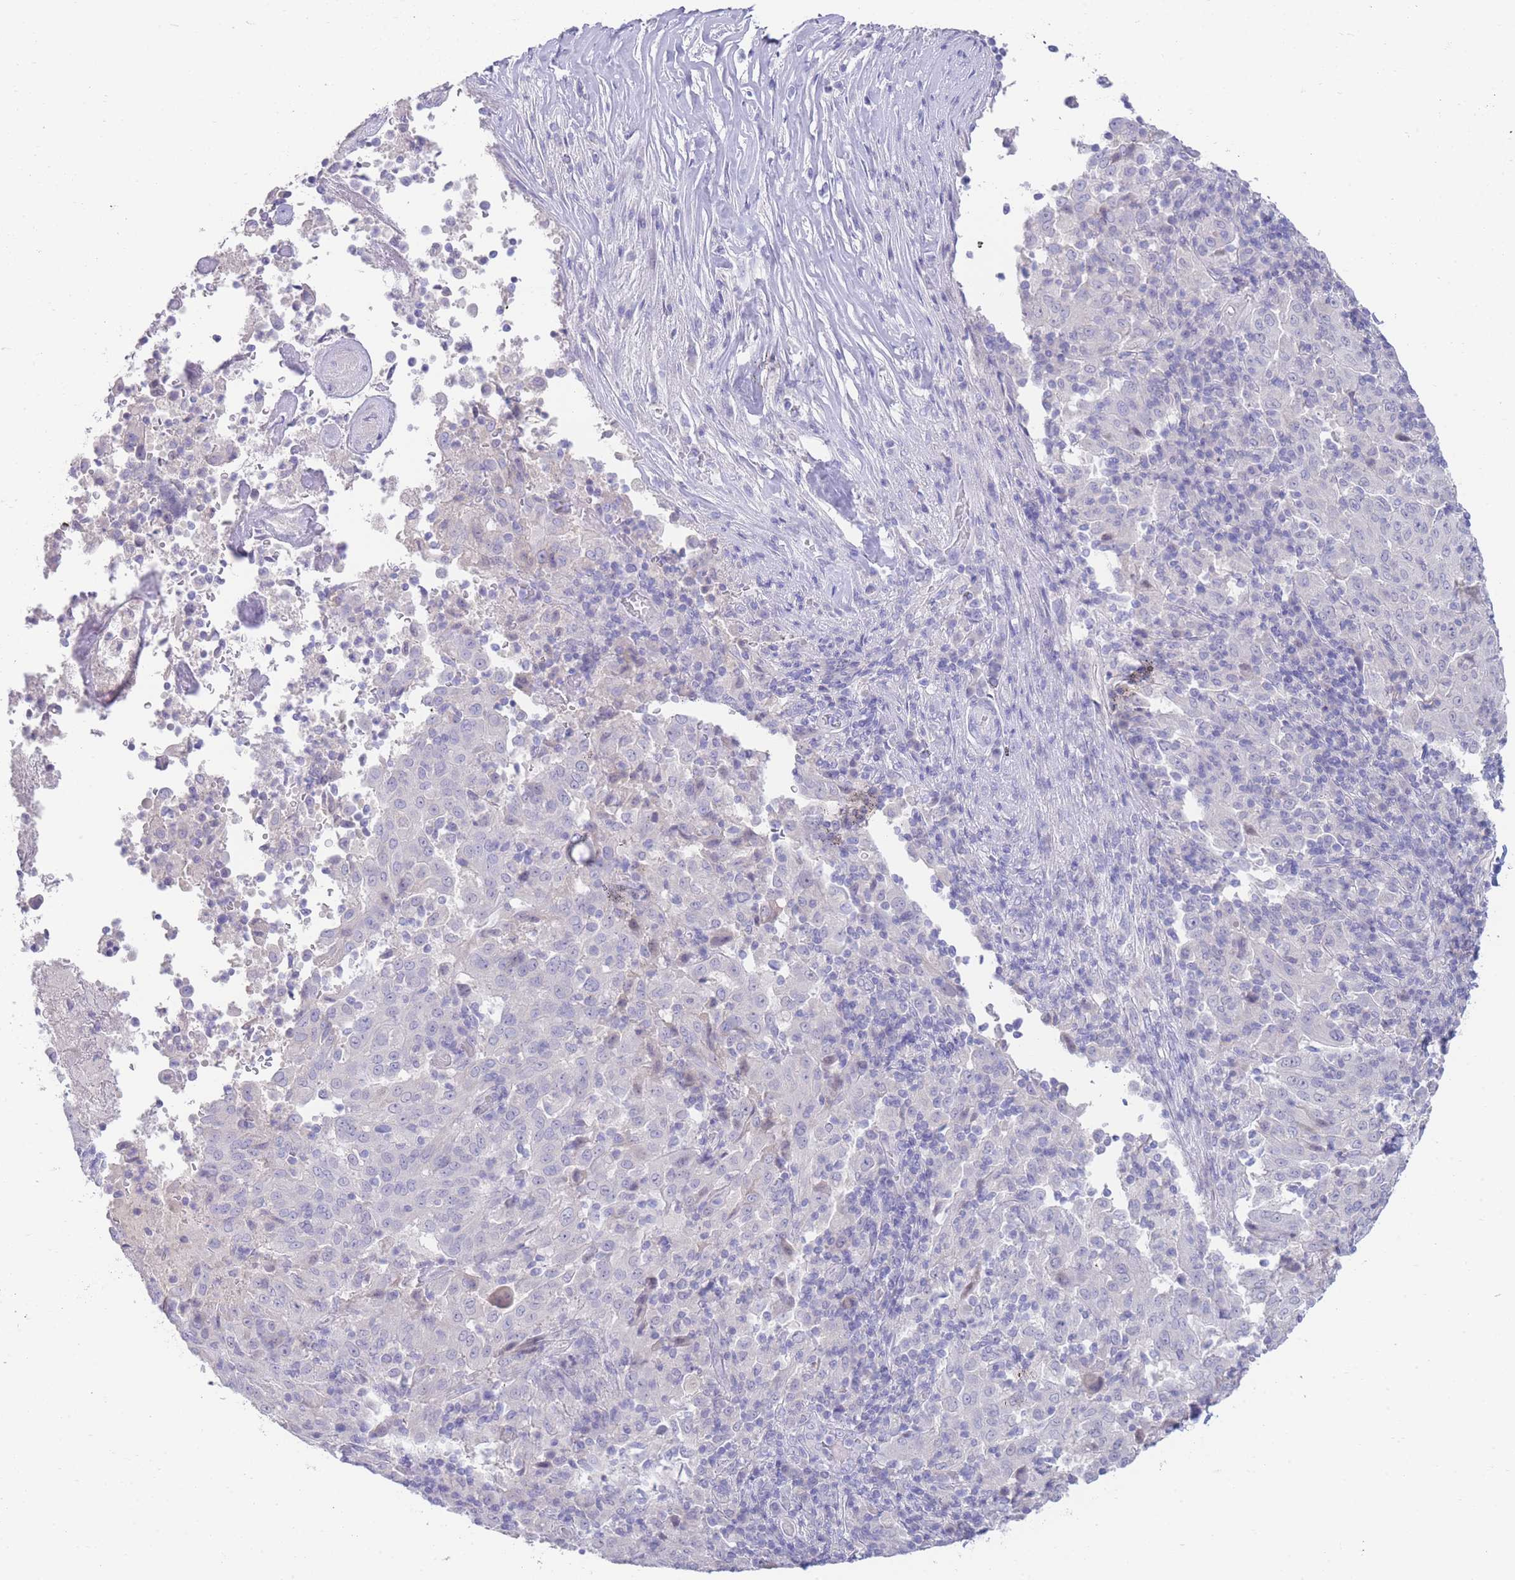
{"staining": {"intensity": "negative", "quantity": "none", "location": "none"}, "tissue": "pancreatic cancer", "cell_type": "Tumor cells", "image_type": "cancer", "snomed": [{"axis": "morphology", "description": "Adenocarcinoma, NOS"}, {"axis": "topography", "description": "Pancreas"}], "caption": "A histopathology image of pancreatic cancer stained for a protein demonstrates no brown staining in tumor cells.", "gene": "LRRC37A", "patient": {"sex": "male", "age": 63}}